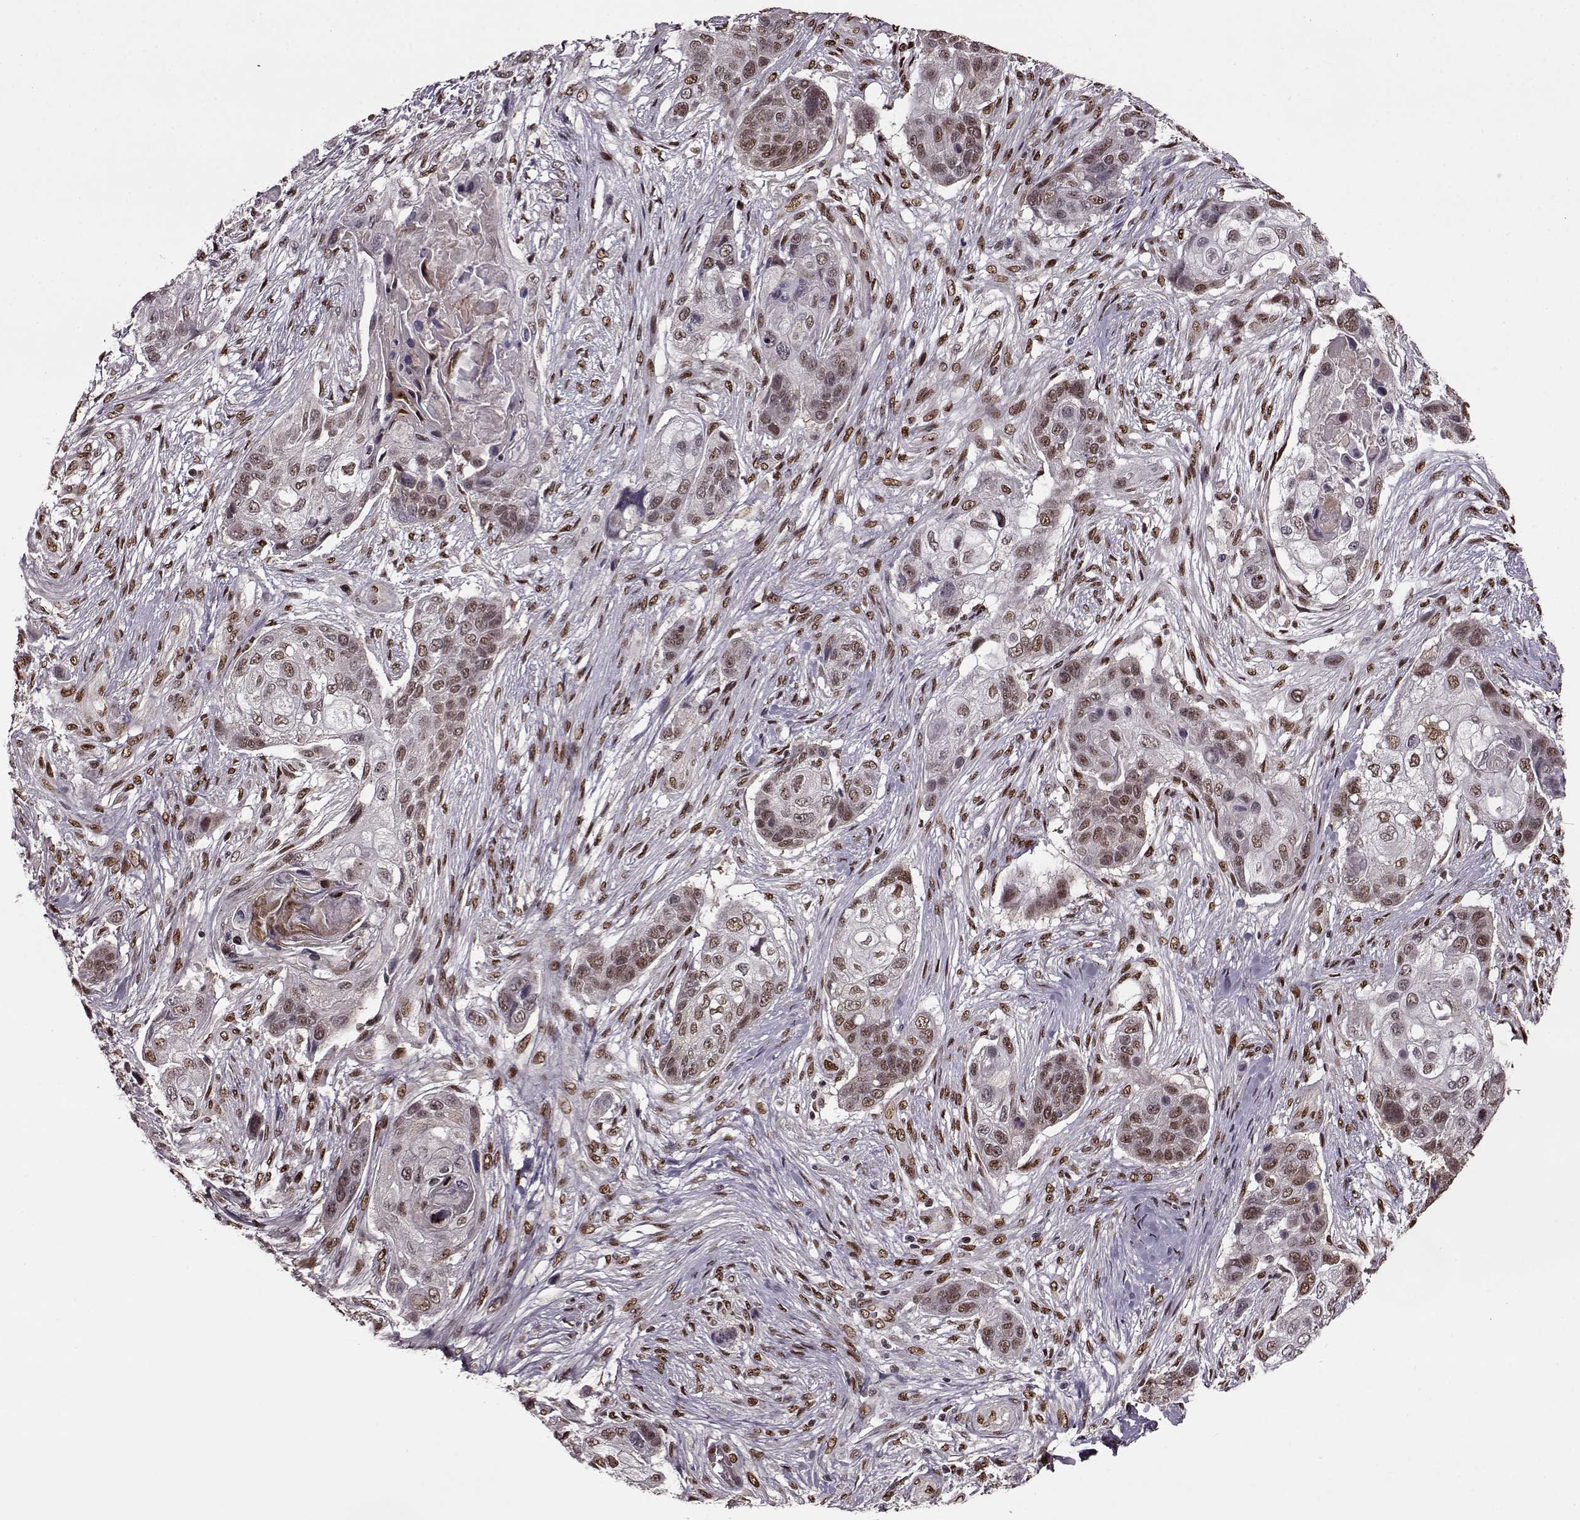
{"staining": {"intensity": "moderate", "quantity": "25%-75%", "location": "nuclear"}, "tissue": "lung cancer", "cell_type": "Tumor cells", "image_type": "cancer", "snomed": [{"axis": "morphology", "description": "Squamous cell carcinoma, NOS"}, {"axis": "topography", "description": "Lung"}], "caption": "A histopathology image showing moderate nuclear staining in approximately 25%-75% of tumor cells in squamous cell carcinoma (lung), as visualized by brown immunohistochemical staining.", "gene": "FTO", "patient": {"sex": "male", "age": 69}}